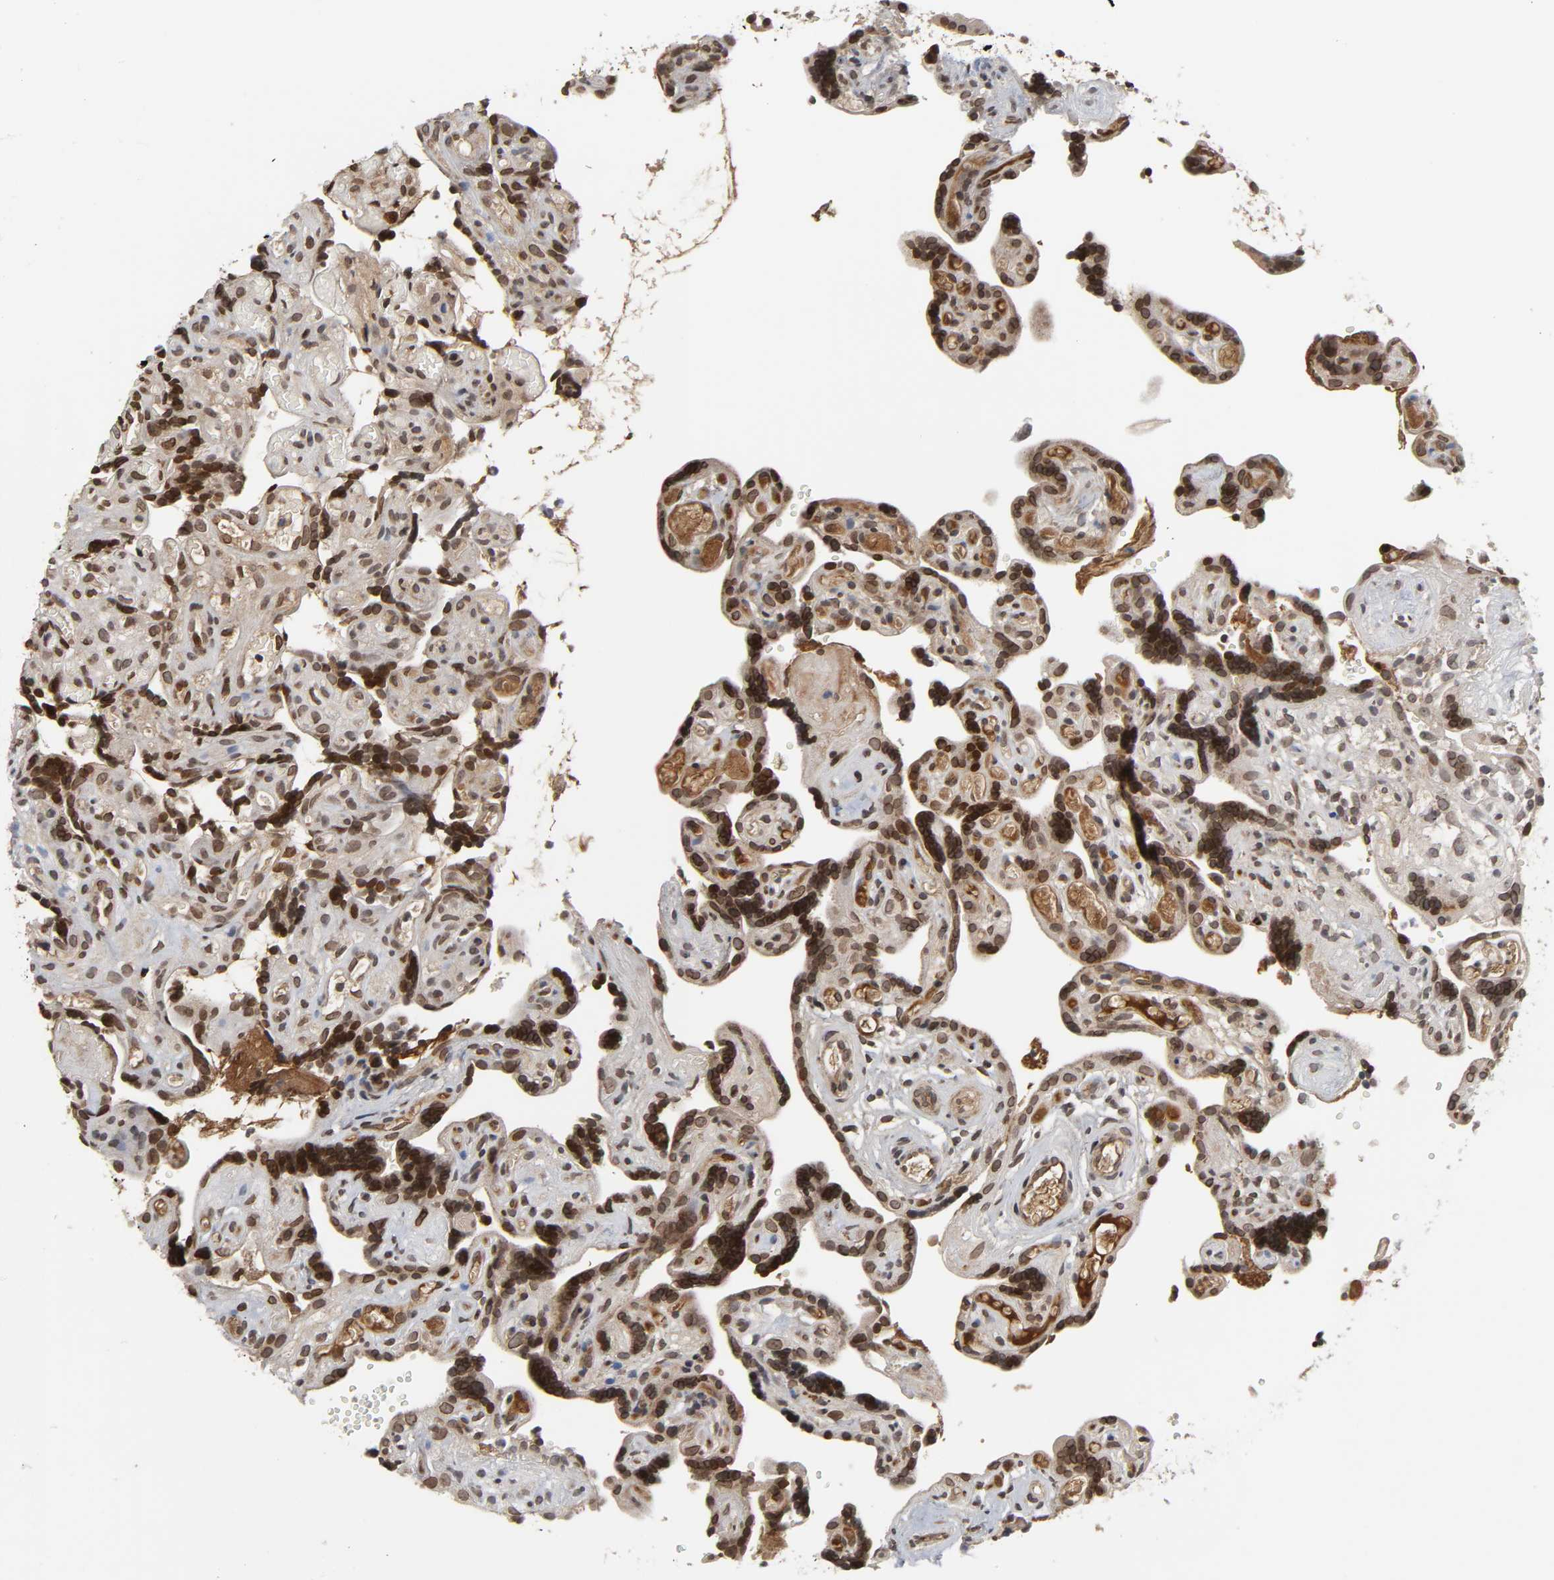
{"staining": {"intensity": "strong", "quantity": ">75%", "location": "cytoplasmic/membranous,nuclear"}, "tissue": "placenta", "cell_type": "Decidual cells", "image_type": "normal", "snomed": [{"axis": "morphology", "description": "Normal tissue, NOS"}, {"axis": "topography", "description": "Placenta"}], "caption": "Strong cytoplasmic/membranous,nuclear protein positivity is present in about >75% of decidual cells in placenta.", "gene": "CPN2", "patient": {"sex": "female", "age": 30}}